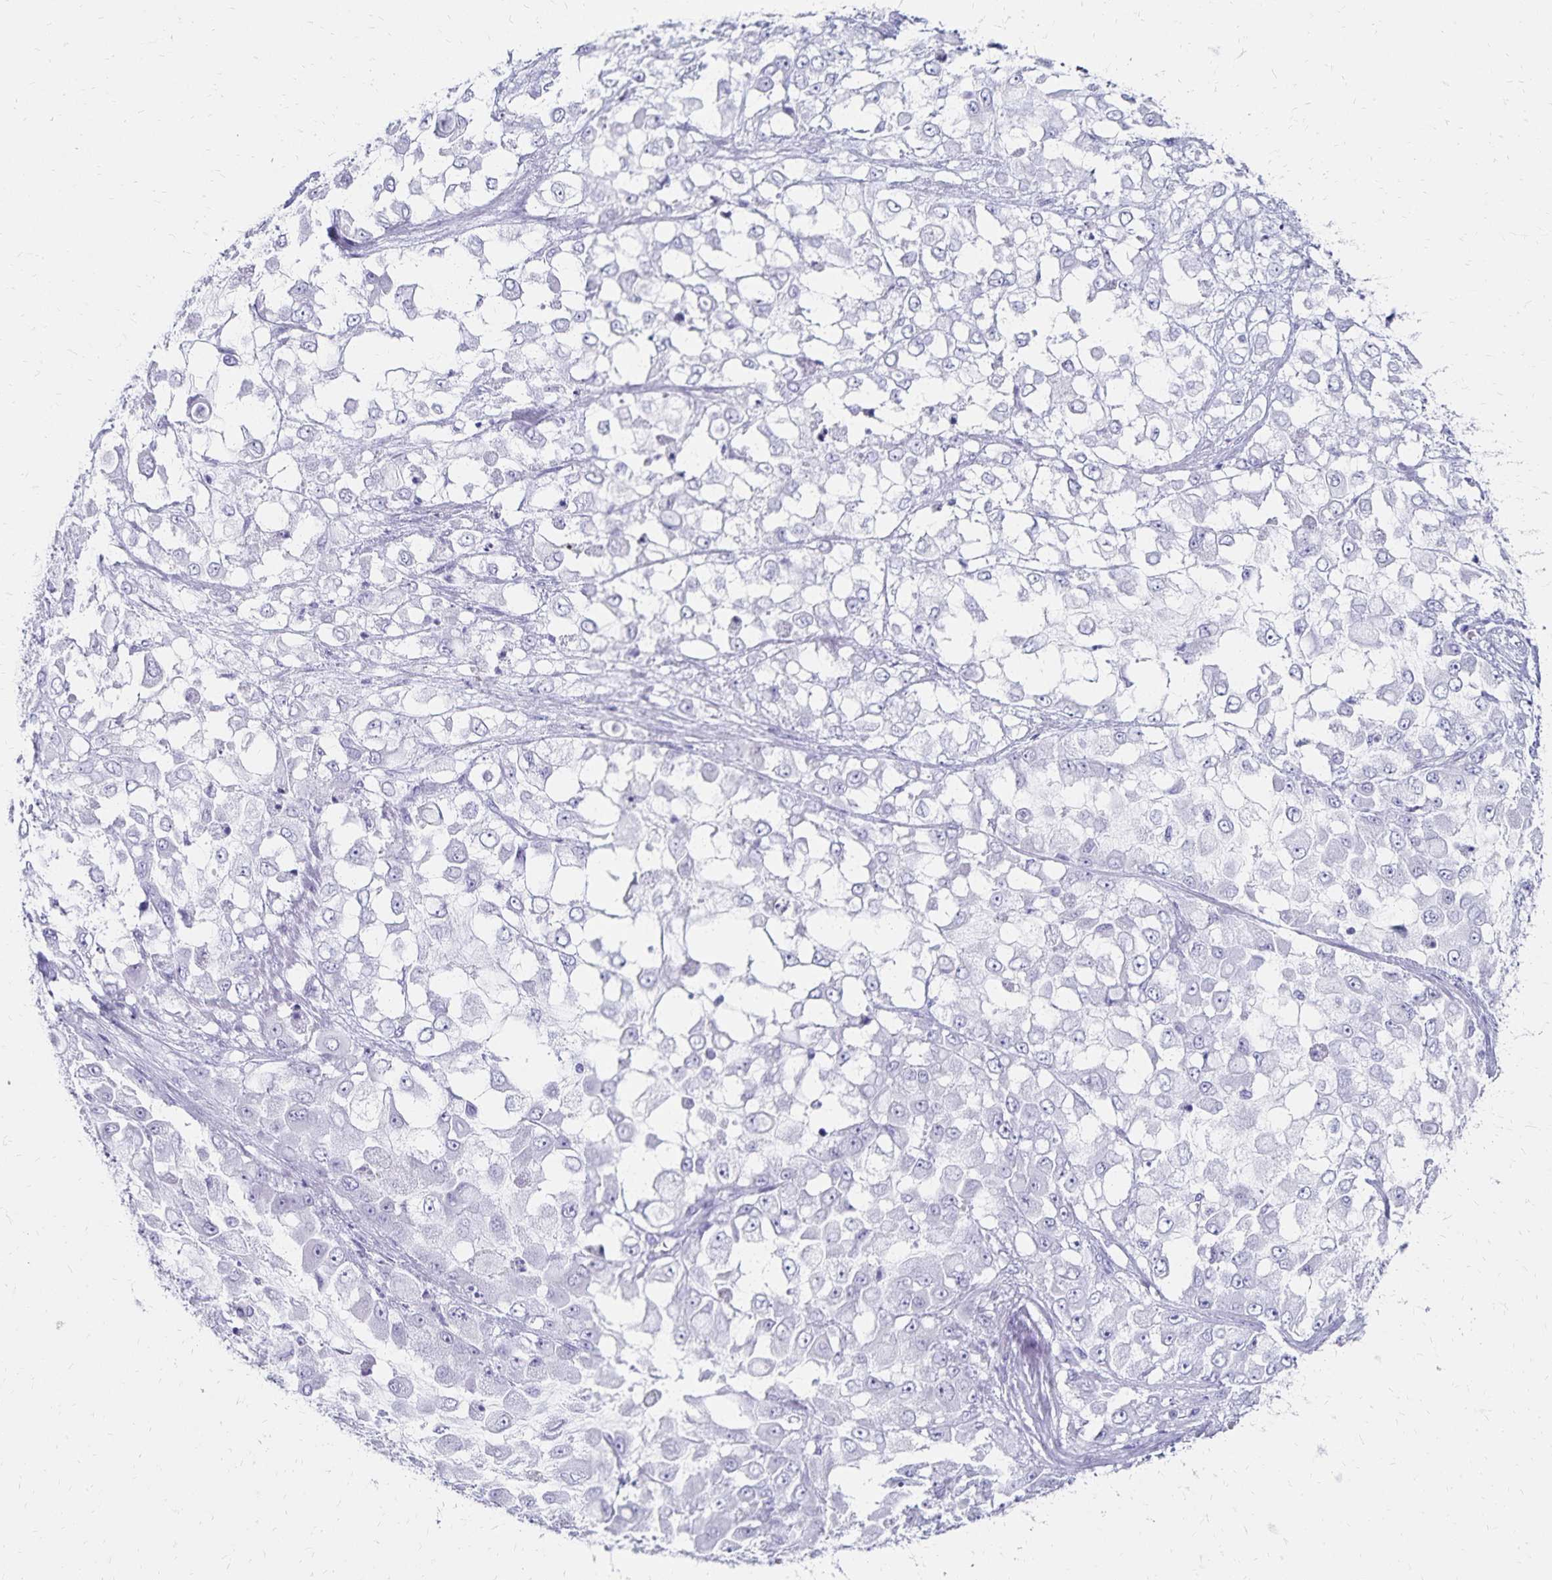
{"staining": {"intensity": "negative", "quantity": "none", "location": "none"}, "tissue": "stomach cancer", "cell_type": "Tumor cells", "image_type": "cancer", "snomed": [{"axis": "morphology", "description": "Adenocarcinoma, NOS"}, {"axis": "topography", "description": "Stomach"}], "caption": "High magnification brightfield microscopy of adenocarcinoma (stomach) stained with DAB (3,3'-diaminobenzidine) (brown) and counterstained with hematoxylin (blue): tumor cells show no significant positivity. Nuclei are stained in blue.", "gene": "GIP", "patient": {"sex": "female", "age": 76}}